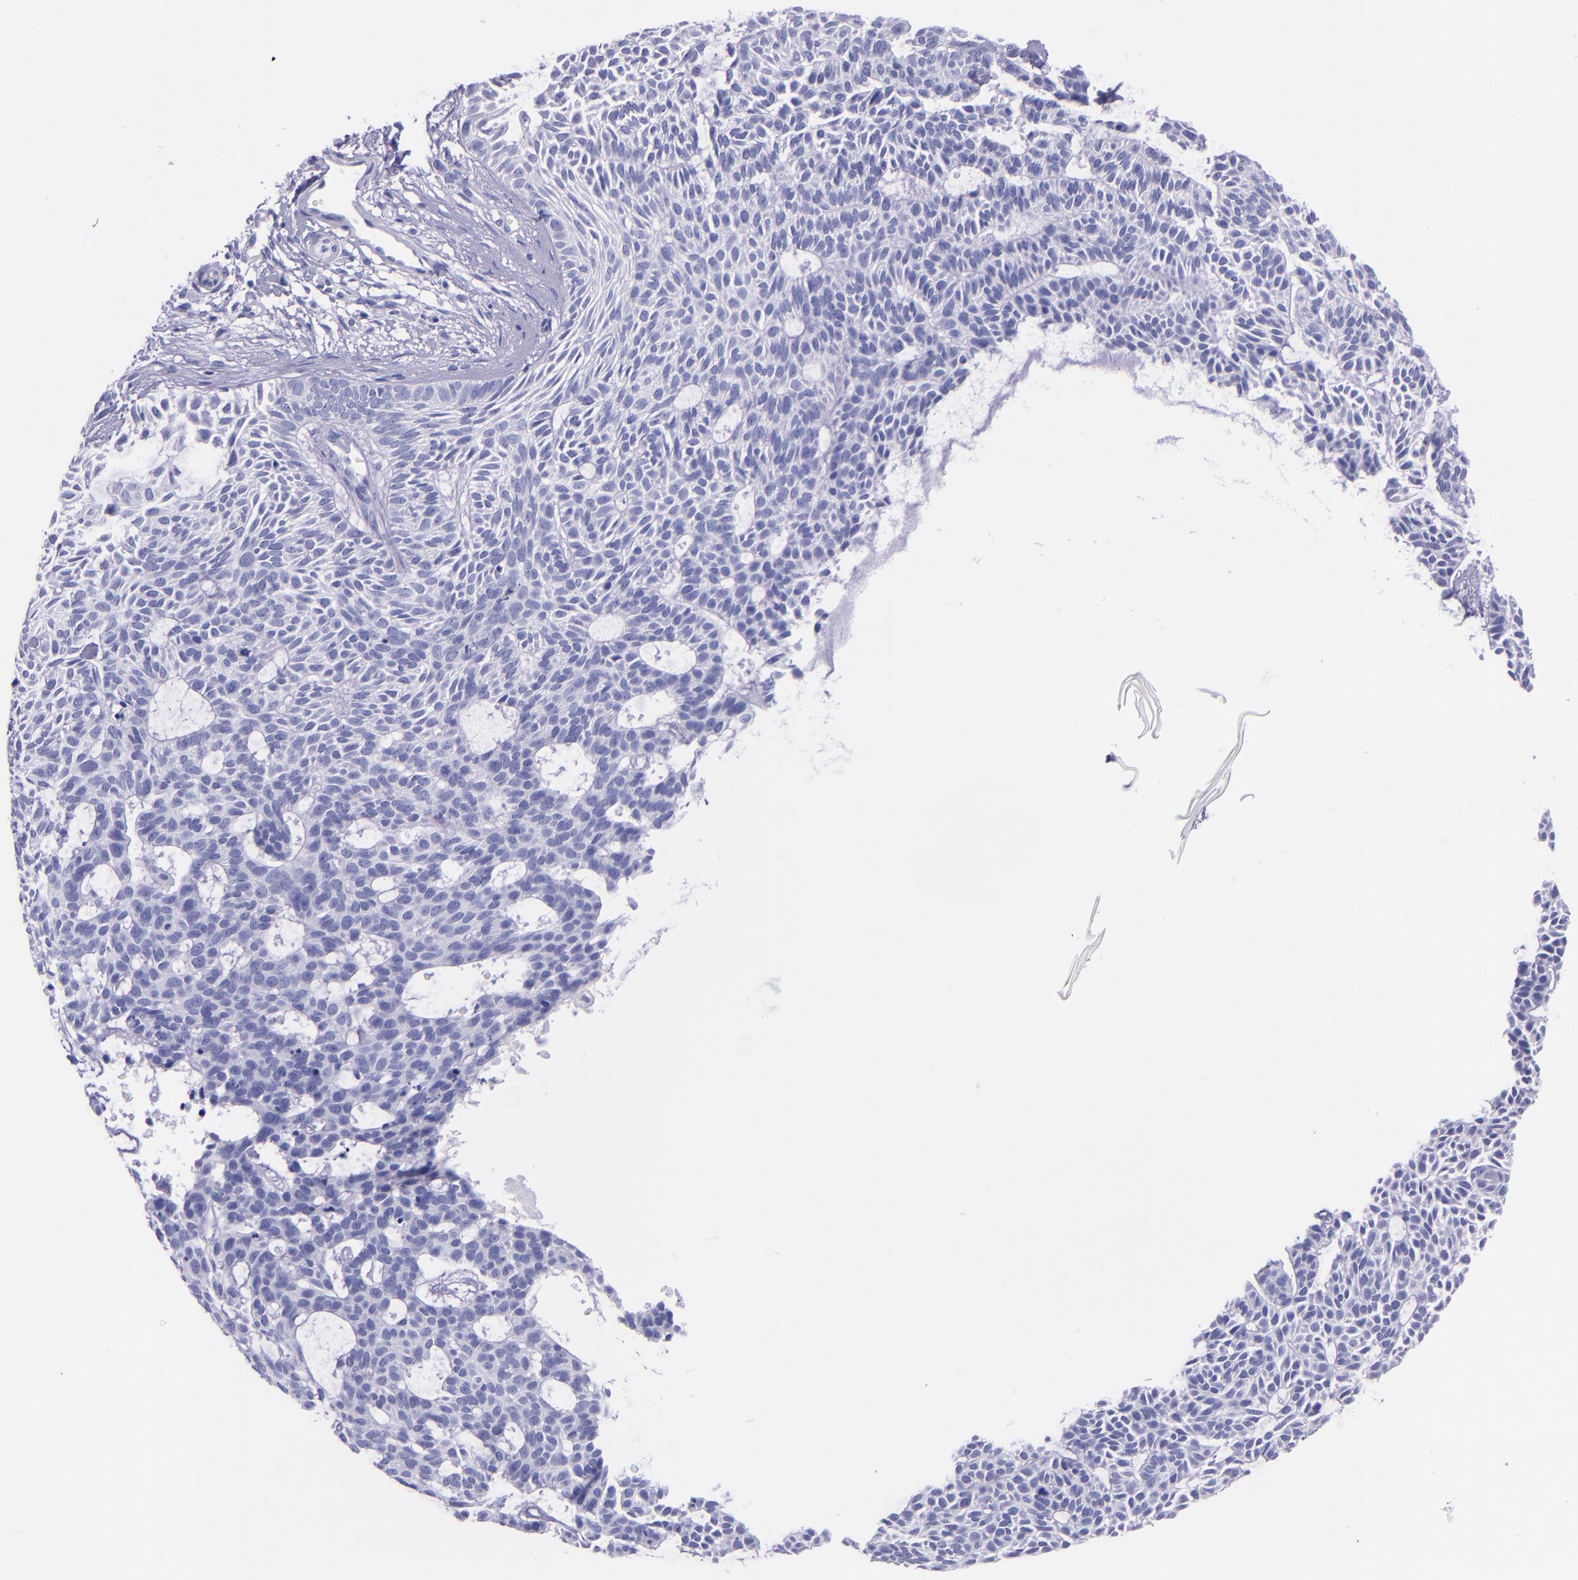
{"staining": {"intensity": "negative", "quantity": "none", "location": "none"}, "tissue": "skin cancer", "cell_type": "Tumor cells", "image_type": "cancer", "snomed": [{"axis": "morphology", "description": "Basal cell carcinoma"}, {"axis": "topography", "description": "Skin"}], "caption": "Tumor cells show no significant positivity in skin basal cell carcinoma.", "gene": "MBP", "patient": {"sex": "male", "age": 75}}